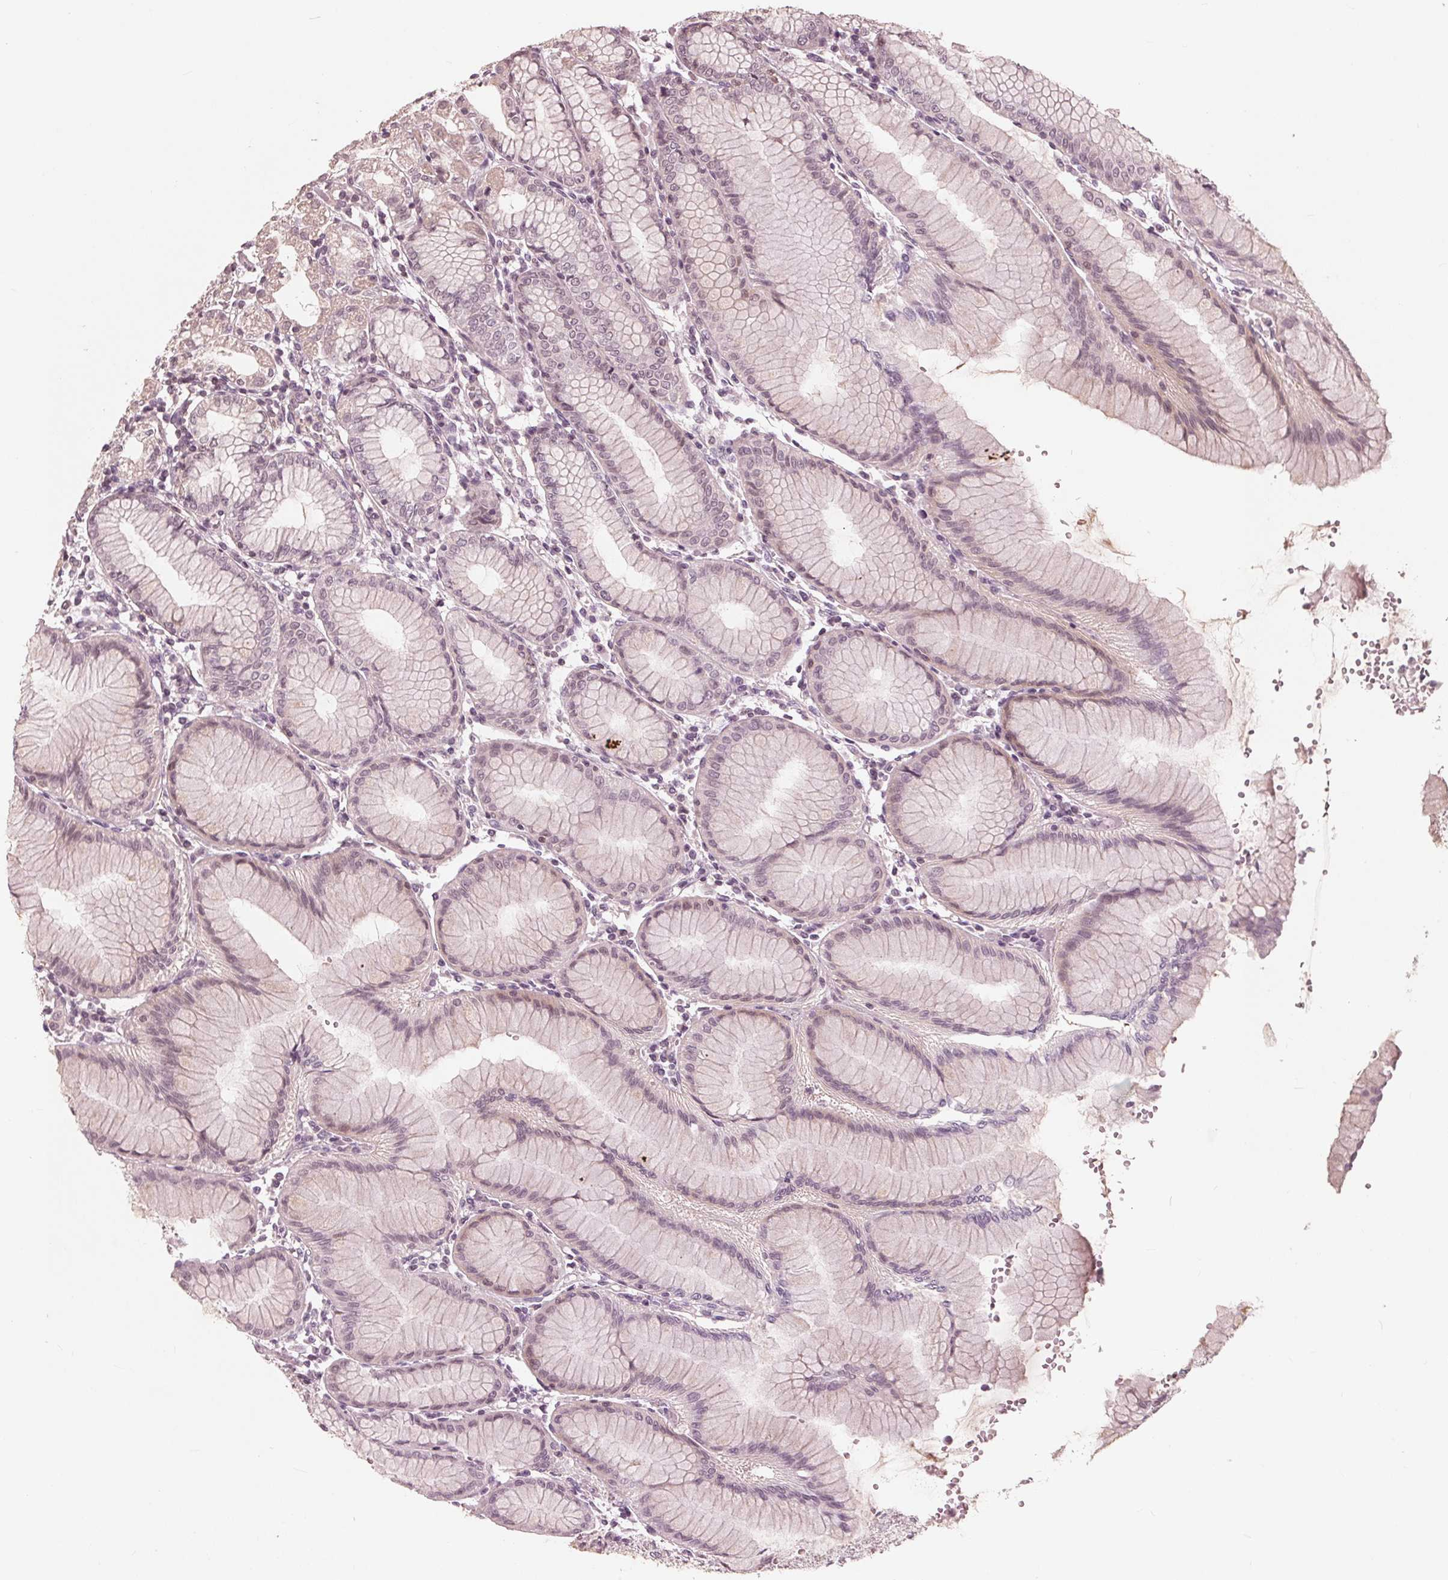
{"staining": {"intensity": "weak", "quantity": "<25%", "location": "cytoplasmic/membranous,nuclear"}, "tissue": "stomach", "cell_type": "Glandular cells", "image_type": "normal", "snomed": [{"axis": "morphology", "description": "Normal tissue, NOS"}, {"axis": "topography", "description": "Skeletal muscle"}, {"axis": "topography", "description": "Stomach"}], "caption": "Immunohistochemistry photomicrograph of unremarkable stomach: stomach stained with DAB (3,3'-diaminobenzidine) demonstrates no significant protein expression in glandular cells.", "gene": "ING3", "patient": {"sex": "female", "age": 57}}